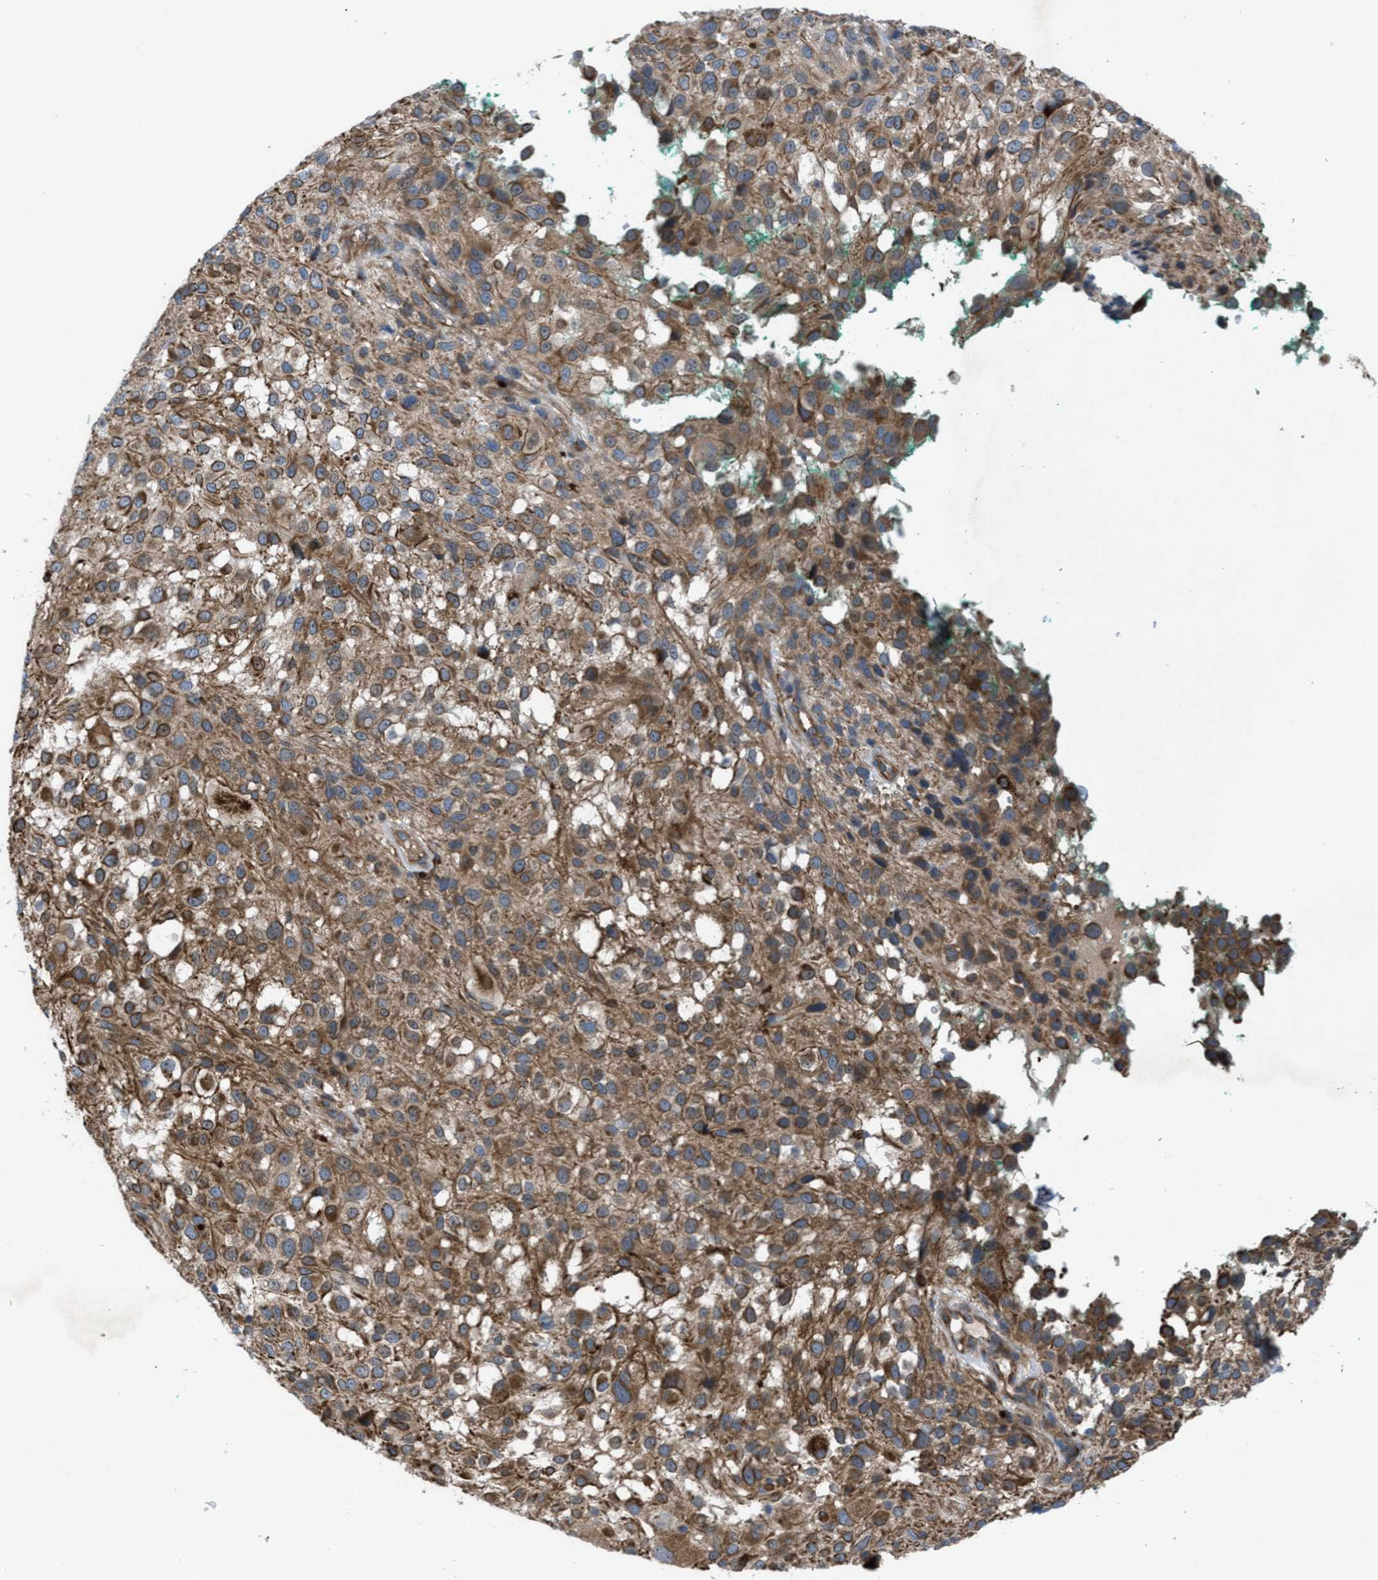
{"staining": {"intensity": "moderate", "quantity": ">75%", "location": "cytoplasmic/membranous"}, "tissue": "melanoma", "cell_type": "Tumor cells", "image_type": "cancer", "snomed": [{"axis": "morphology", "description": "Necrosis, NOS"}, {"axis": "morphology", "description": "Malignant melanoma, NOS"}, {"axis": "topography", "description": "Skin"}], "caption": "This micrograph demonstrates IHC staining of human malignant melanoma, with medium moderate cytoplasmic/membranous positivity in about >75% of tumor cells.", "gene": "SLC6A9", "patient": {"sex": "female", "age": 87}}